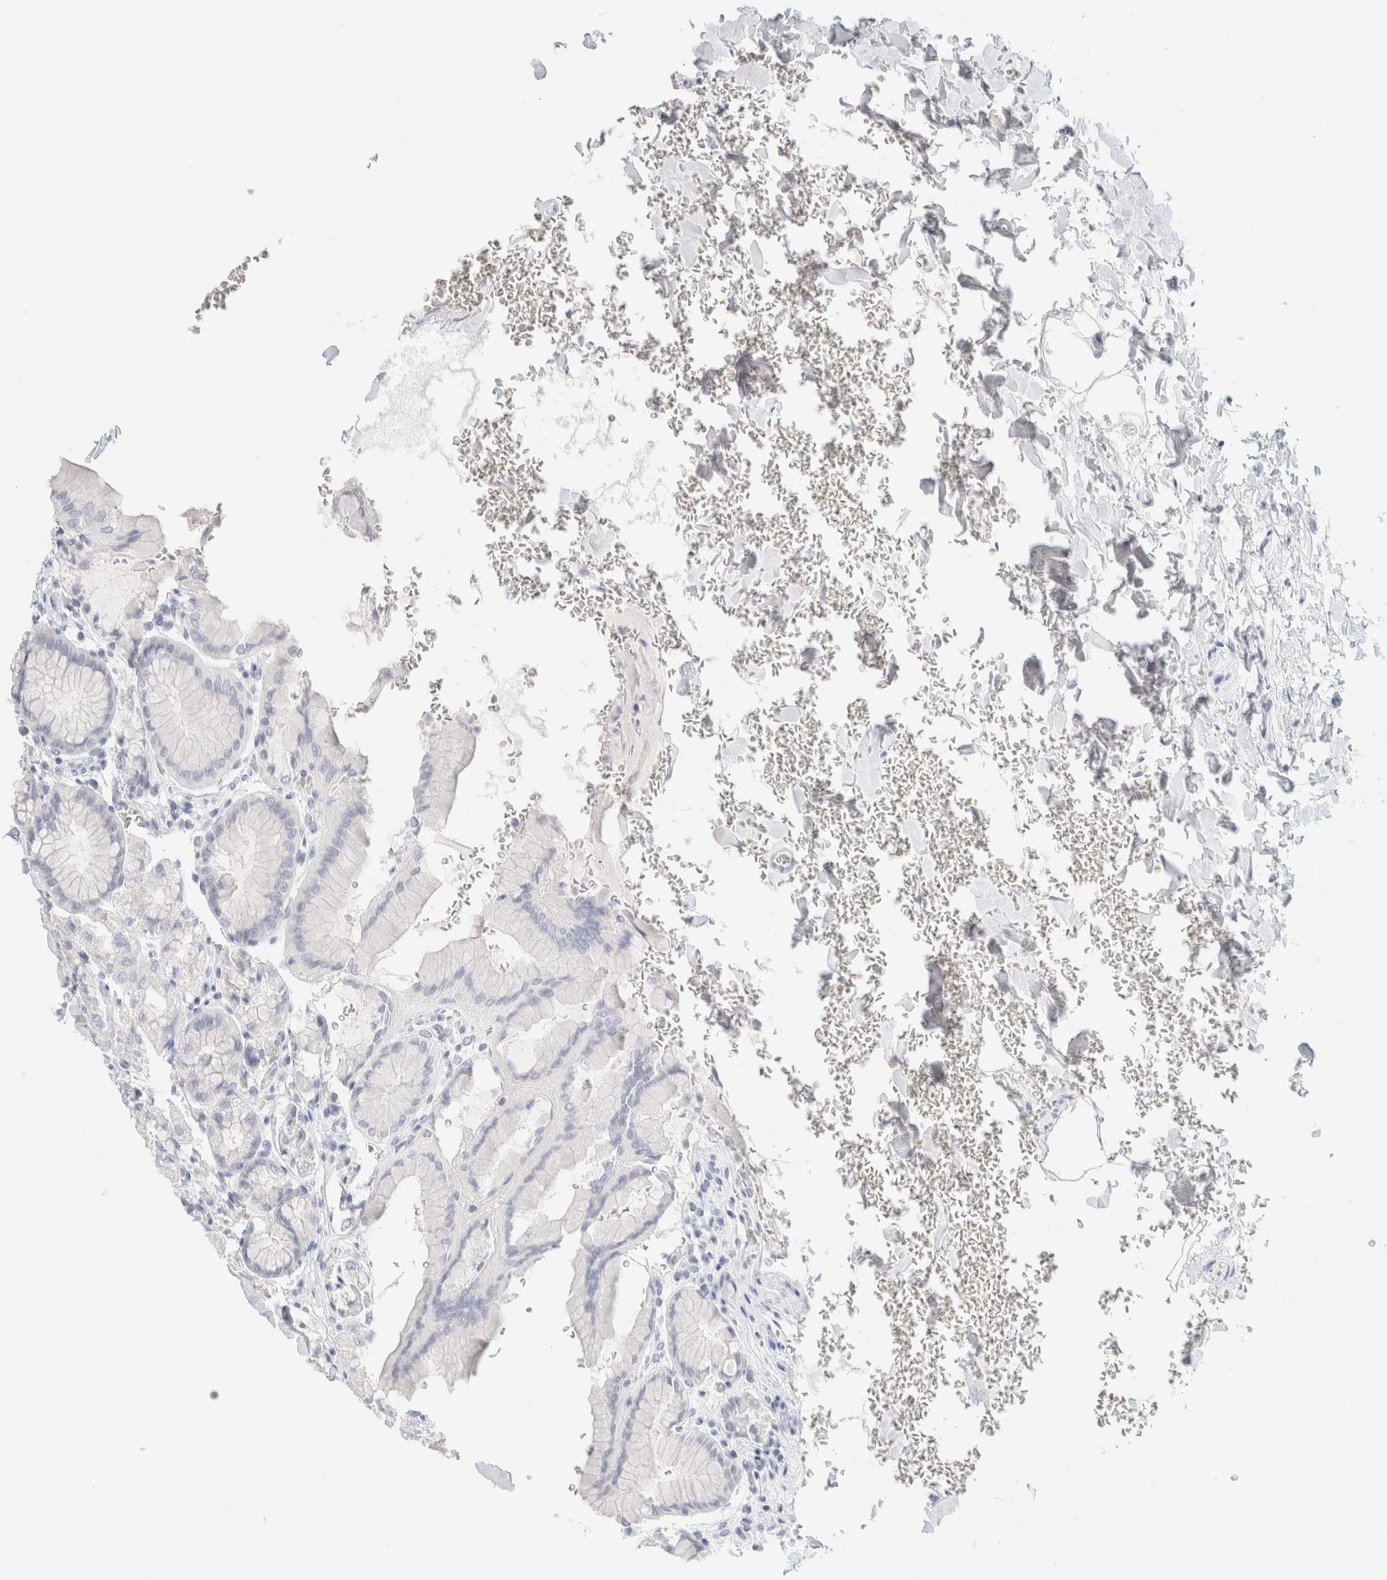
{"staining": {"intensity": "negative", "quantity": "none", "location": "none"}, "tissue": "stomach", "cell_type": "Glandular cells", "image_type": "normal", "snomed": [{"axis": "morphology", "description": "Normal tissue, NOS"}, {"axis": "topography", "description": "Stomach"}], "caption": "Stomach was stained to show a protein in brown. There is no significant positivity in glandular cells. (DAB (3,3'-diaminobenzidine) immunohistochemistry (IHC) visualized using brightfield microscopy, high magnification).", "gene": "NEFM", "patient": {"sex": "male", "age": 42}}